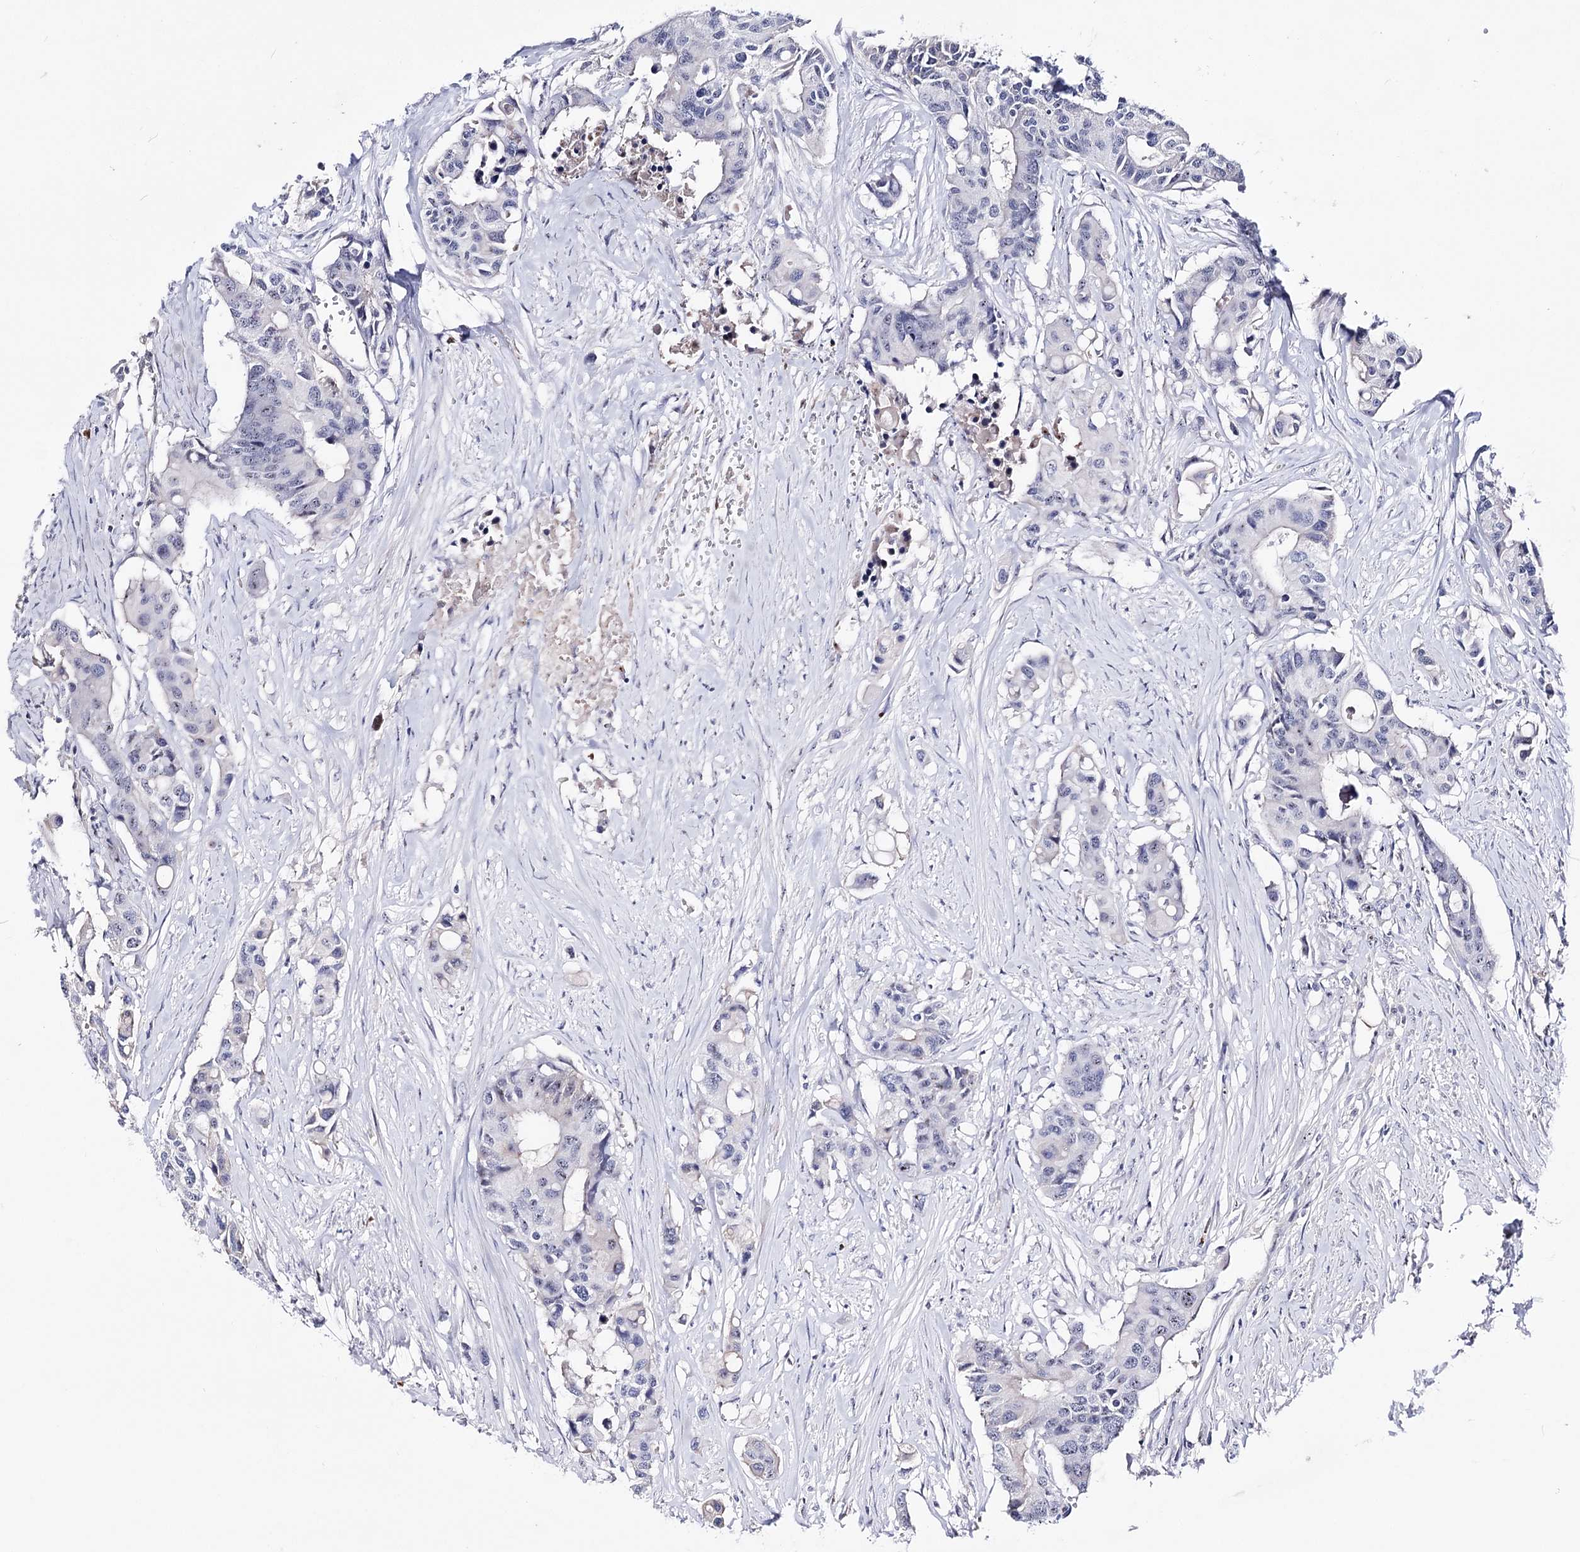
{"staining": {"intensity": "negative", "quantity": "none", "location": "none"}, "tissue": "colorectal cancer", "cell_type": "Tumor cells", "image_type": "cancer", "snomed": [{"axis": "morphology", "description": "Adenocarcinoma, NOS"}, {"axis": "topography", "description": "Colon"}], "caption": "The image displays no significant staining in tumor cells of colorectal adenocarcinoma.", "gene": "PCGF5", "patient": {"sex": "male", "age": 77}}